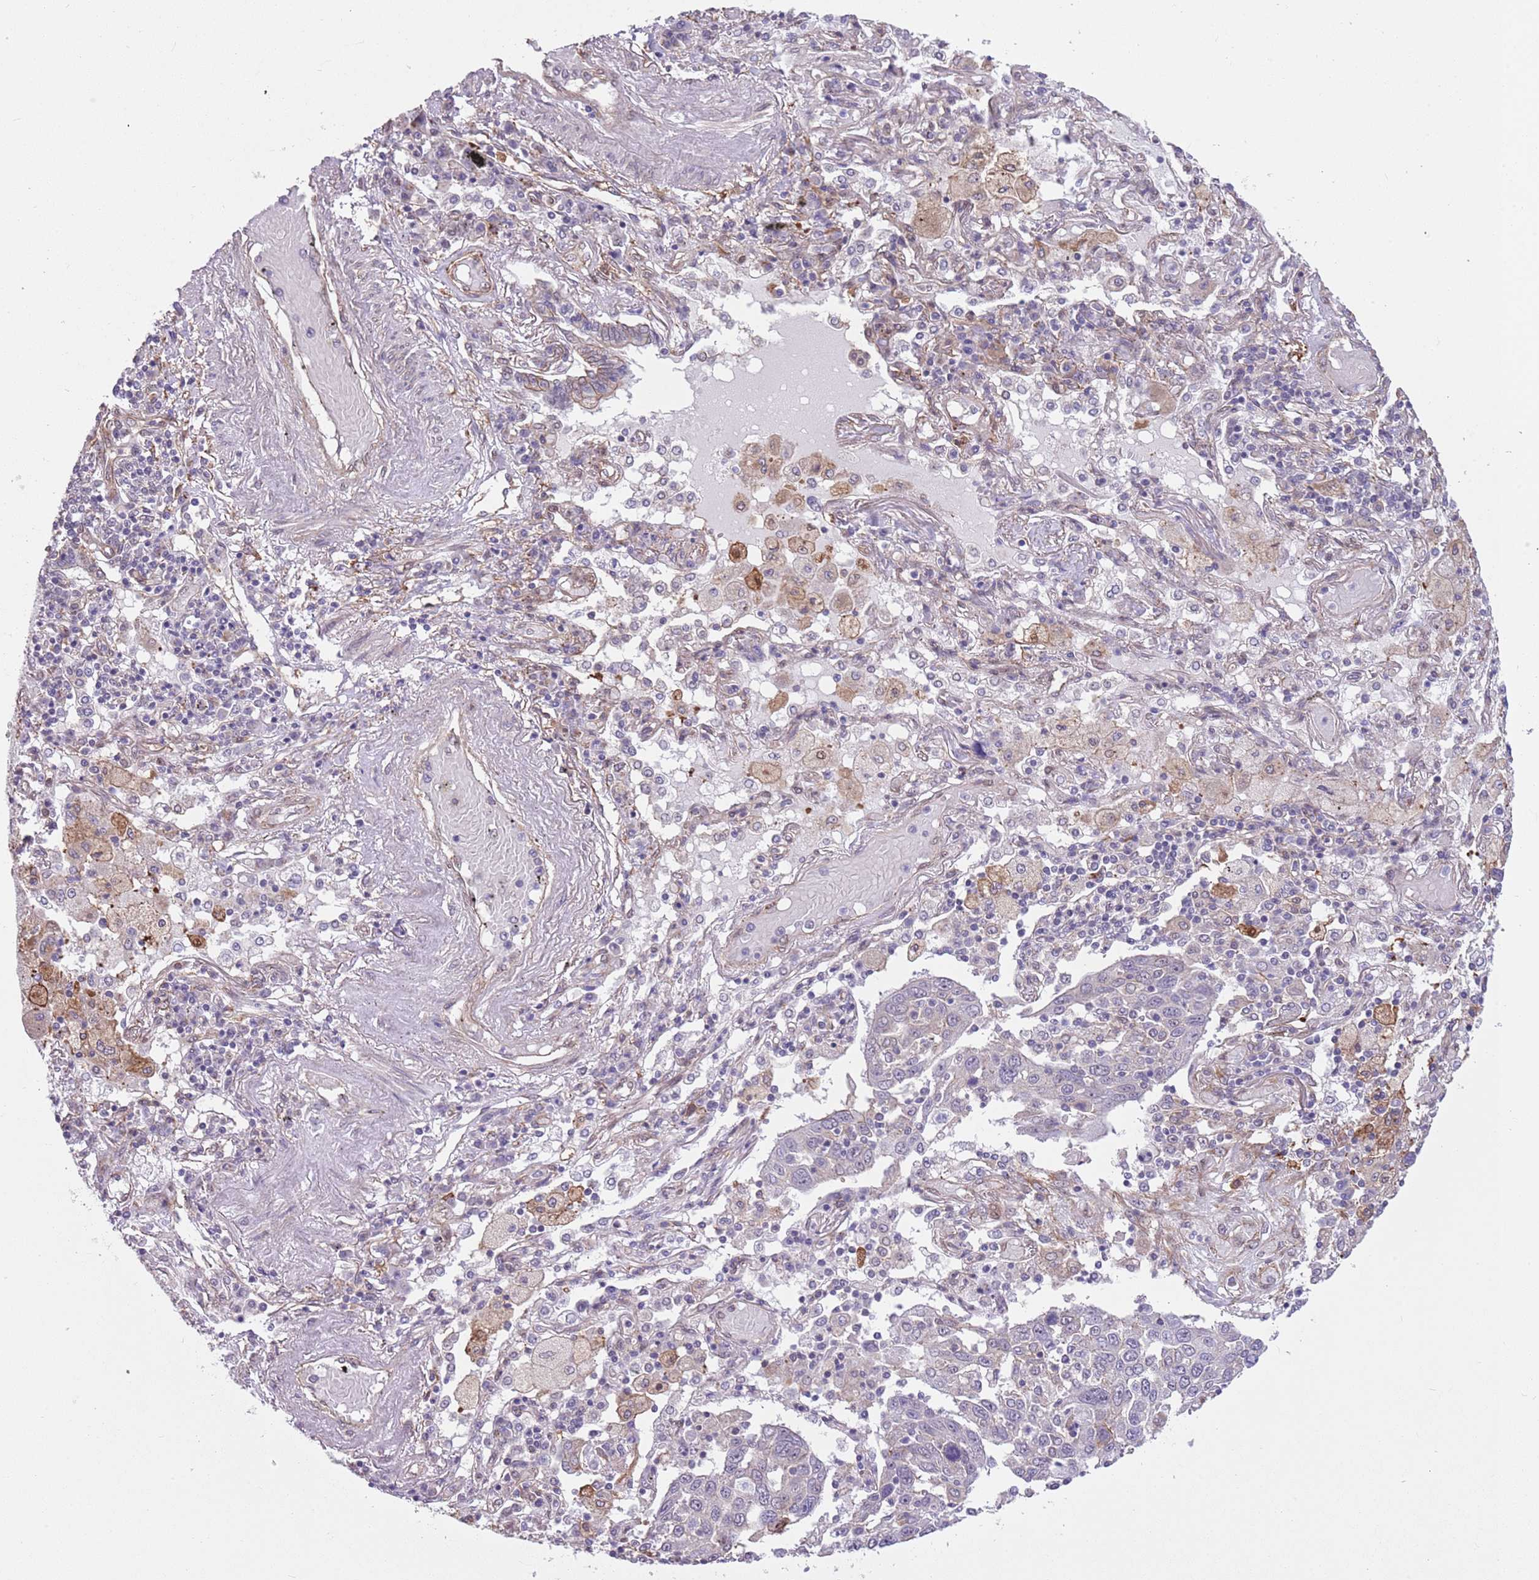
{"staining": {"intensity": "negative", "quantity": "none", "location": "none"}, "tissue": "lung cancer", "cell_type": "Tumor cells", "image_type": "cancer", "snomed": [{"axis": "morphology", "description": "Squamous cell carcinoma, NOS"}, {"axis": "topography", "description": "Lung"}], "caption": "Immunohistochemistry (IHC) histopathology image of human lung cancer stained for a protein (brown), which displays no positivity in tumor cells.", "gene": "CREBZF", "patient": {"sex": "male", "age": 65}}